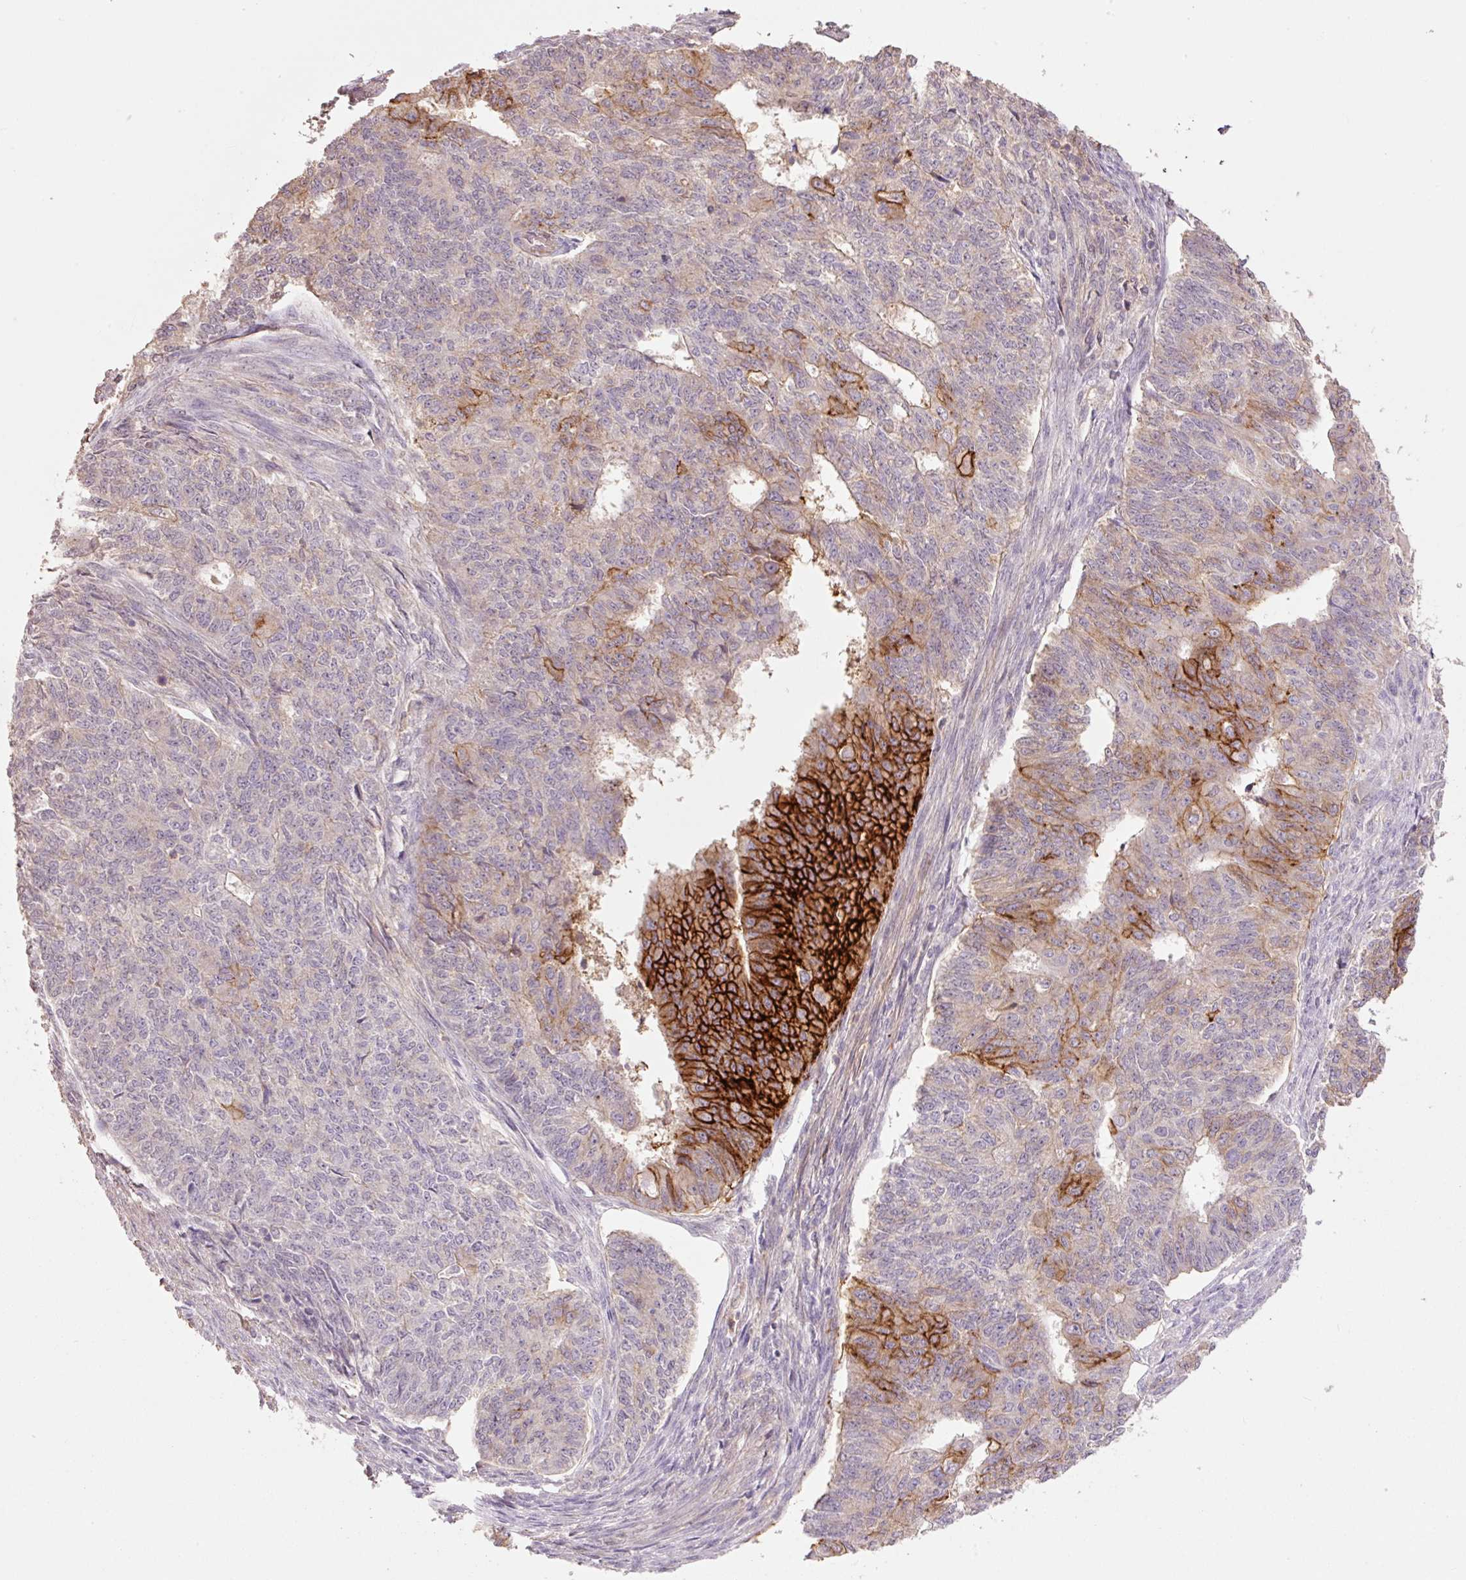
{"staining": {"intensity": "strong", "quantity": "<25%", "location": "cytoplasmic/membranous"}, "tissue": "endometrial cancer", "cell_type": "Tumor cells", "image_type": "cancer", "snomed": [{"axis": "morphology", "description": "Adenocarcinoma, NOS"}, {"axis": "topography", "description": "Endometrium"}], "caption": "Approximately <25% of tumor cells in endometrial adenocarcinoma display strong cytoplasmic/membranous protein expression as visualized by brown immunohistochemical staining.", "gene": "SLC1A4", "patient": {"sex": "female", "age": 32}}